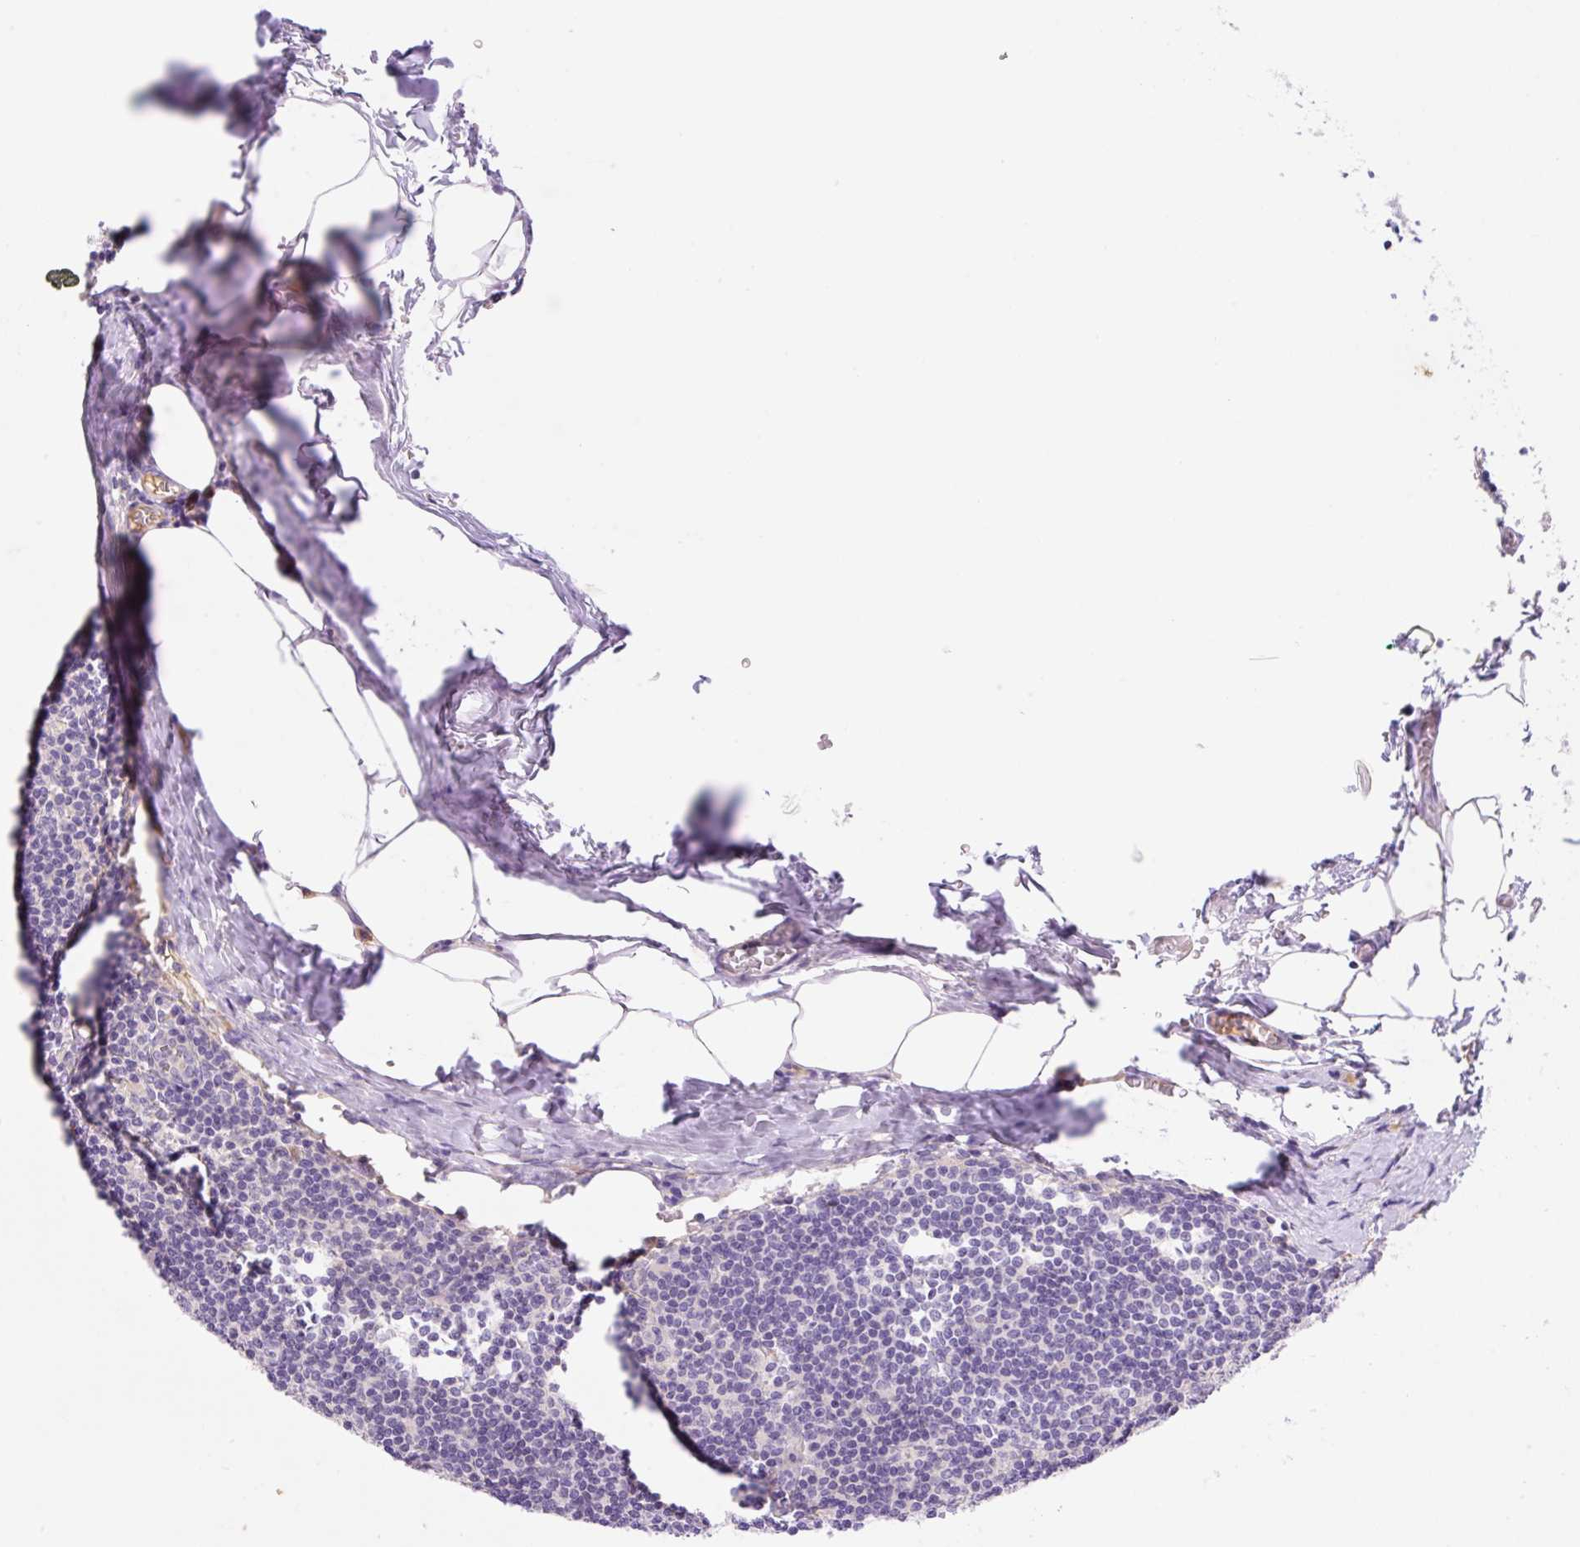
{"staining": {"intensity": "negative", "quantity": "none", "location": "none"}, "tissue": "lymph node", "cell_type": "Germinal center cells", "image_type": "normal", "snomed": [{"axis": "morphology", "description": "Normal tissue, NOS"}, {"axis": "topography", "description": "Lymph node"}], "caption": "The immunohistochemistry (IHC) photomicrograph has no significant expression in germinal center cells of lymph node.", "gene": "DENND5A", "patient": {"sex": "female", "age": 59}}